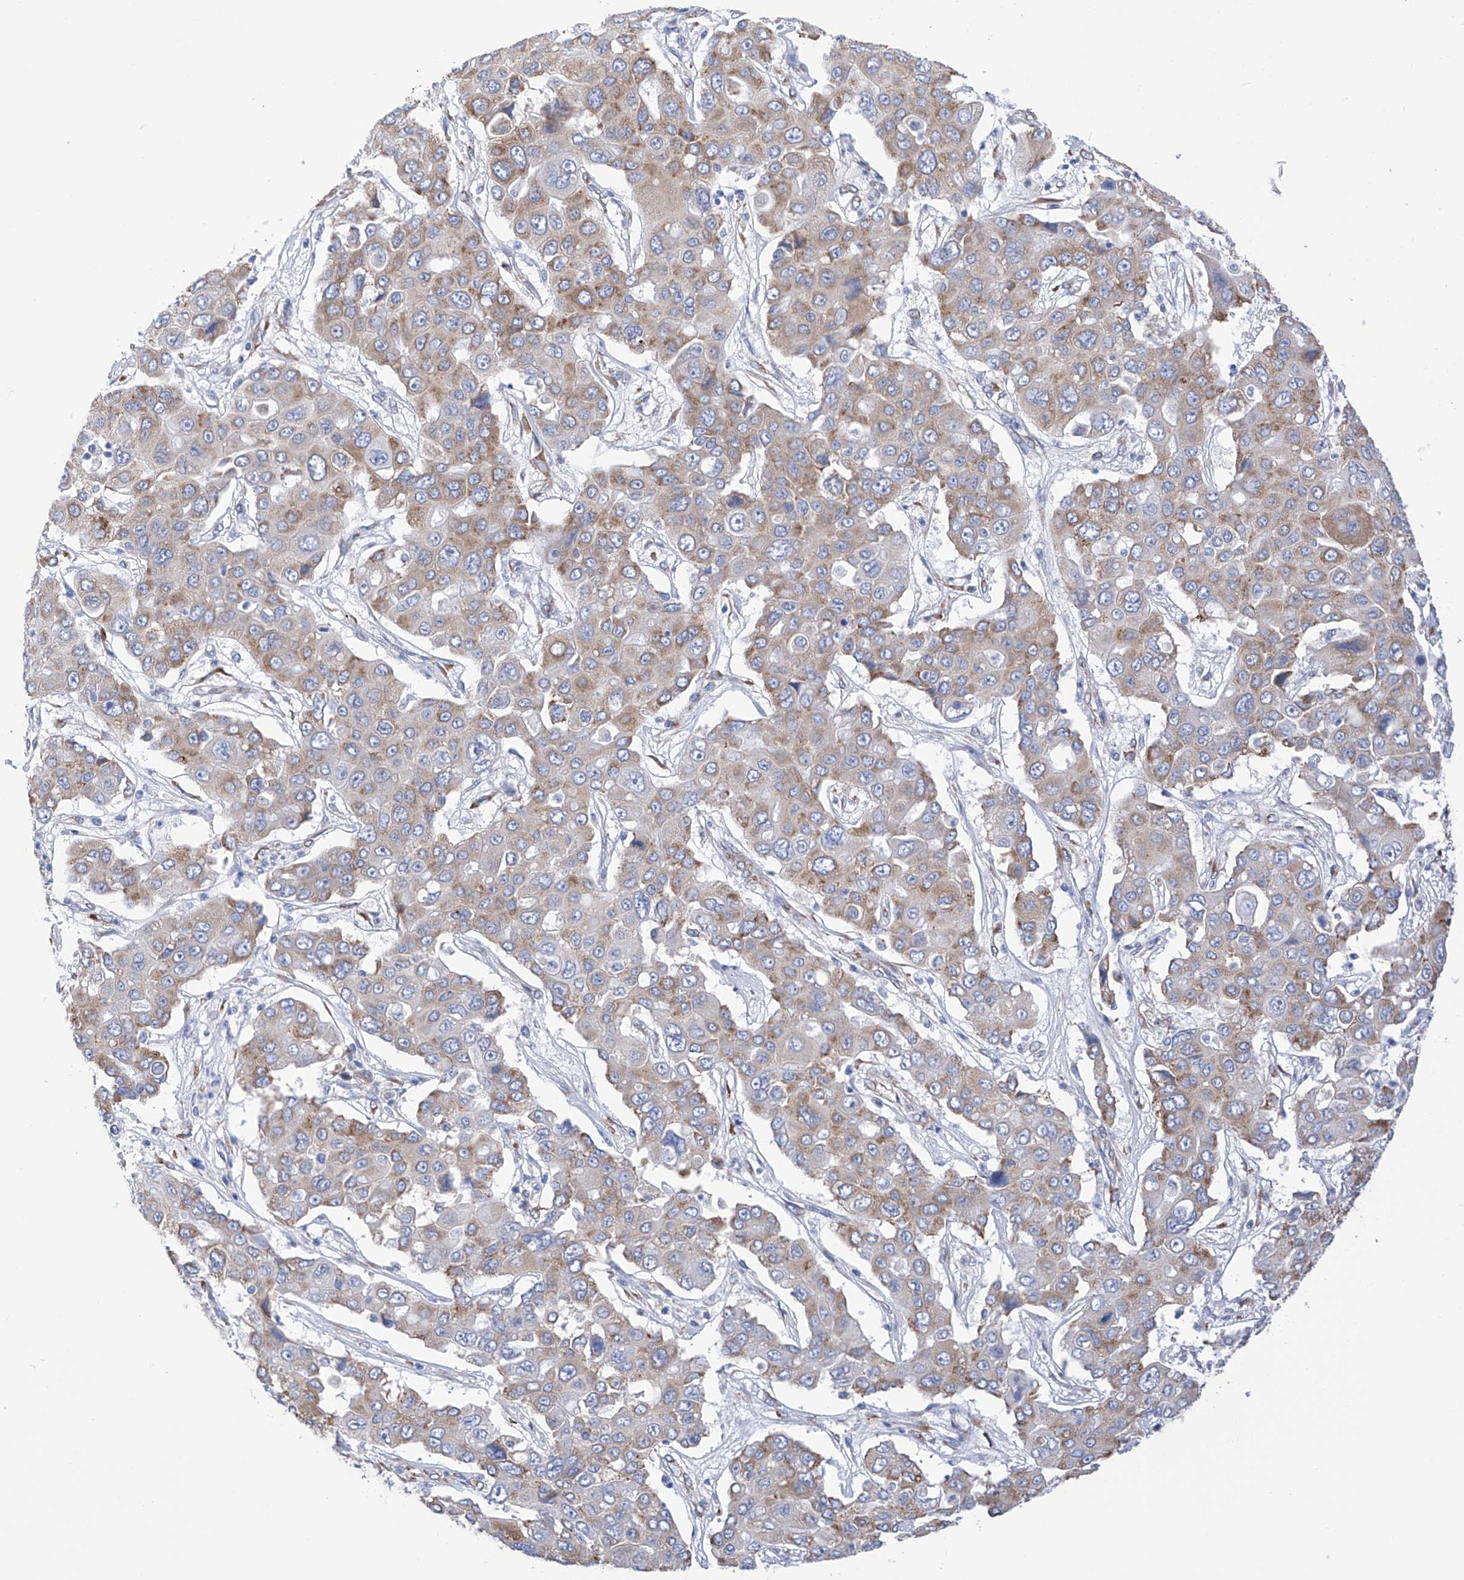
{"staining": {"intensity": "moderate", "quantity": "25%-75%", "location": "cytoplasmic/membranous"}, "tissue": "liver cancer", "cell_type": "Tumor cells", "image_type": "cancer", "snomed": [{"axis": "morphology", "description": "Cholangiocarcinoma"}, {"axis": "topography", "description": "Liver"}], "caption": "DAB immunohistochemical staining of human cholangiocarcinoma (liver) demonstrates moderate cytoplasmic/membranous protein staining in about 25%-75% of tumor cells.", "gene": "PDIA5", "patient": {"sex": "male", "age": 67}}